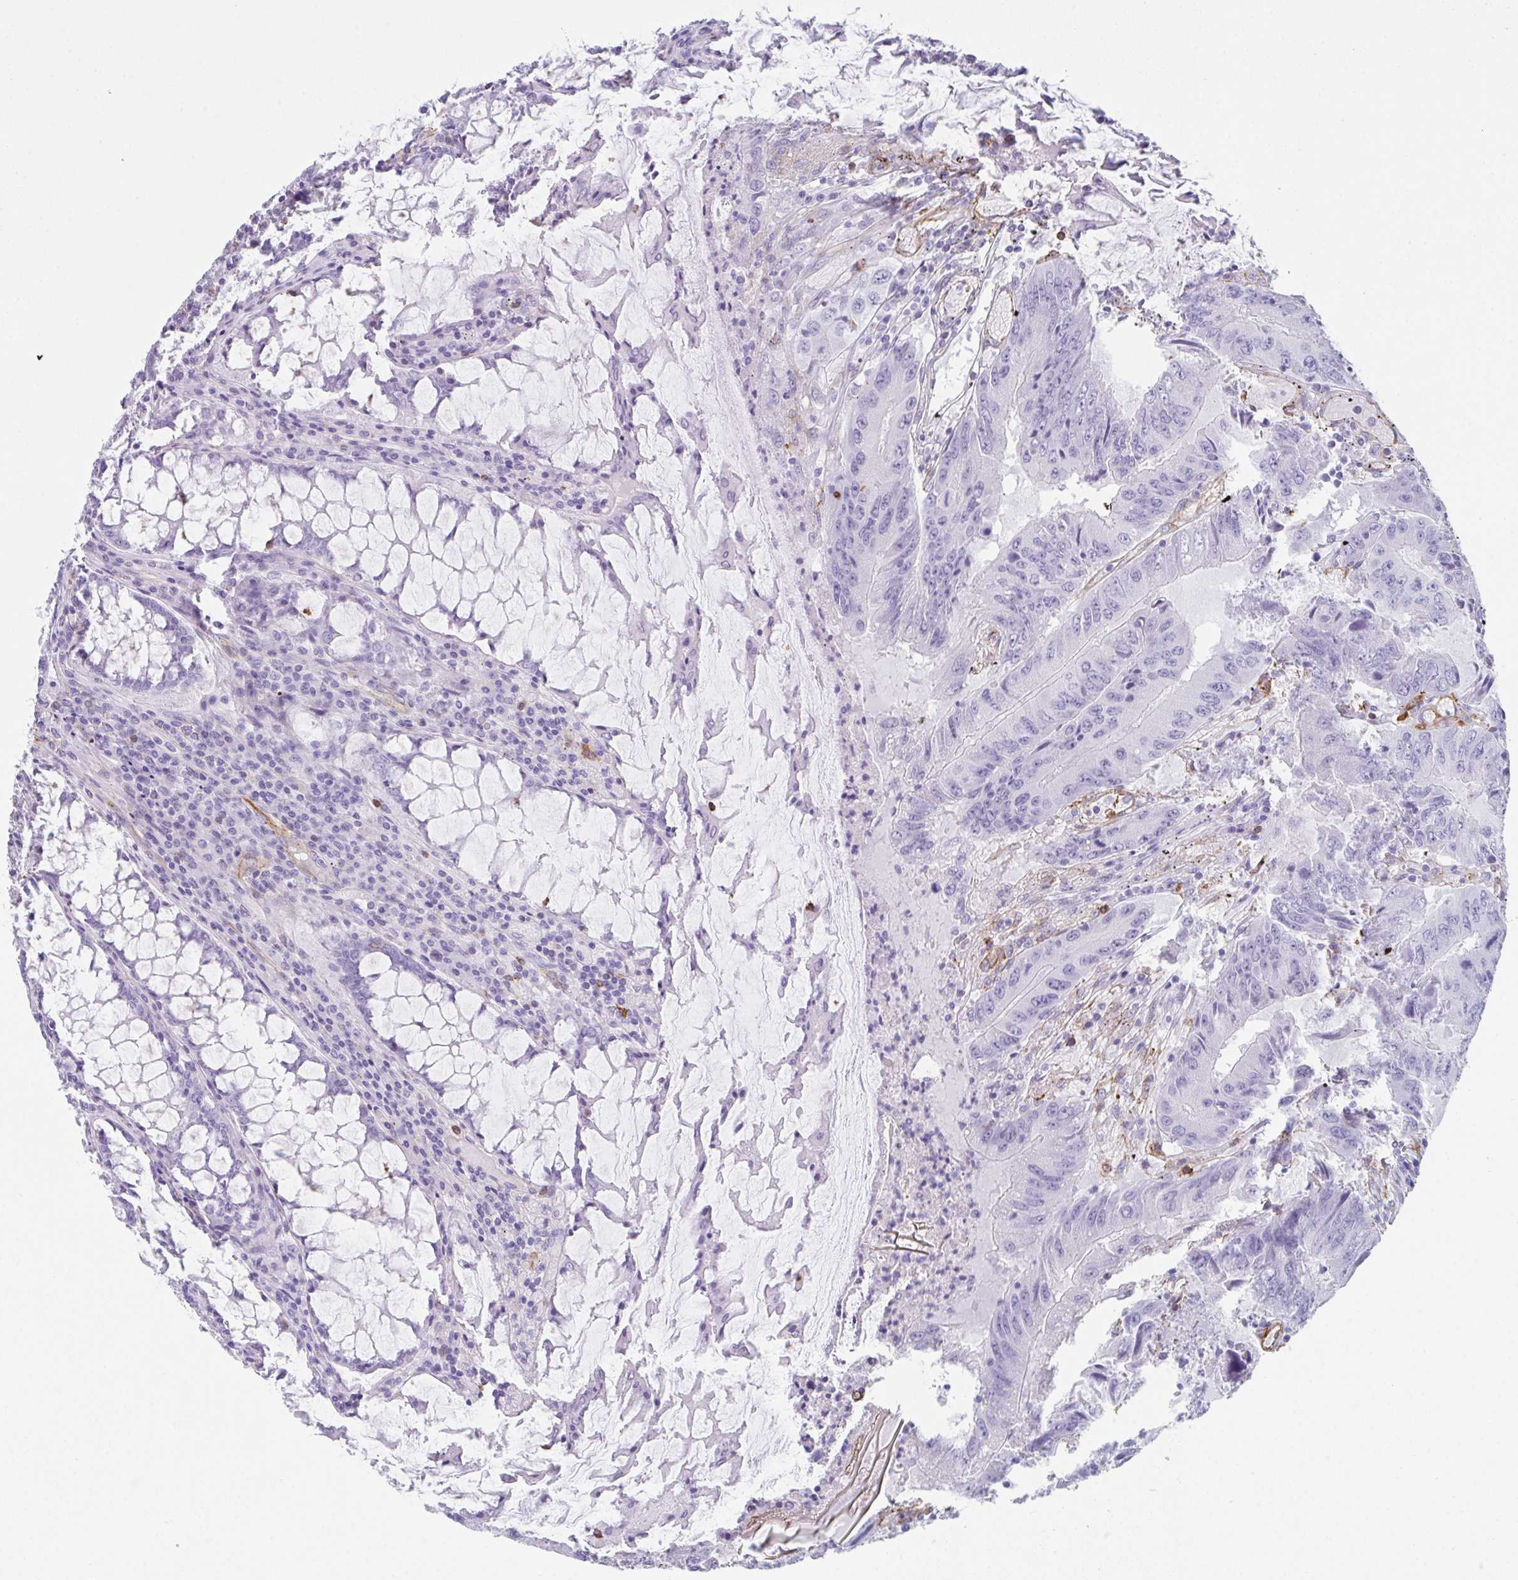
{"staining": {"intensity": "negative", "quantity": "none", "location": "none"}, "tissue": "colorectal cancer", "cell_type": "Tumor cells", "image_type": "cancer", "snomed": [{"axis": "morphology", "description": "Adenocarcinoma, NOS"}, {"axis": "topography", "description": "Colon"}], "caption": "Tumor cells are negative for brown protein staining in adenocarcinoma (colorectal).", "gene": "DBN1", "patient": {"sex": "male", "age": 53}}